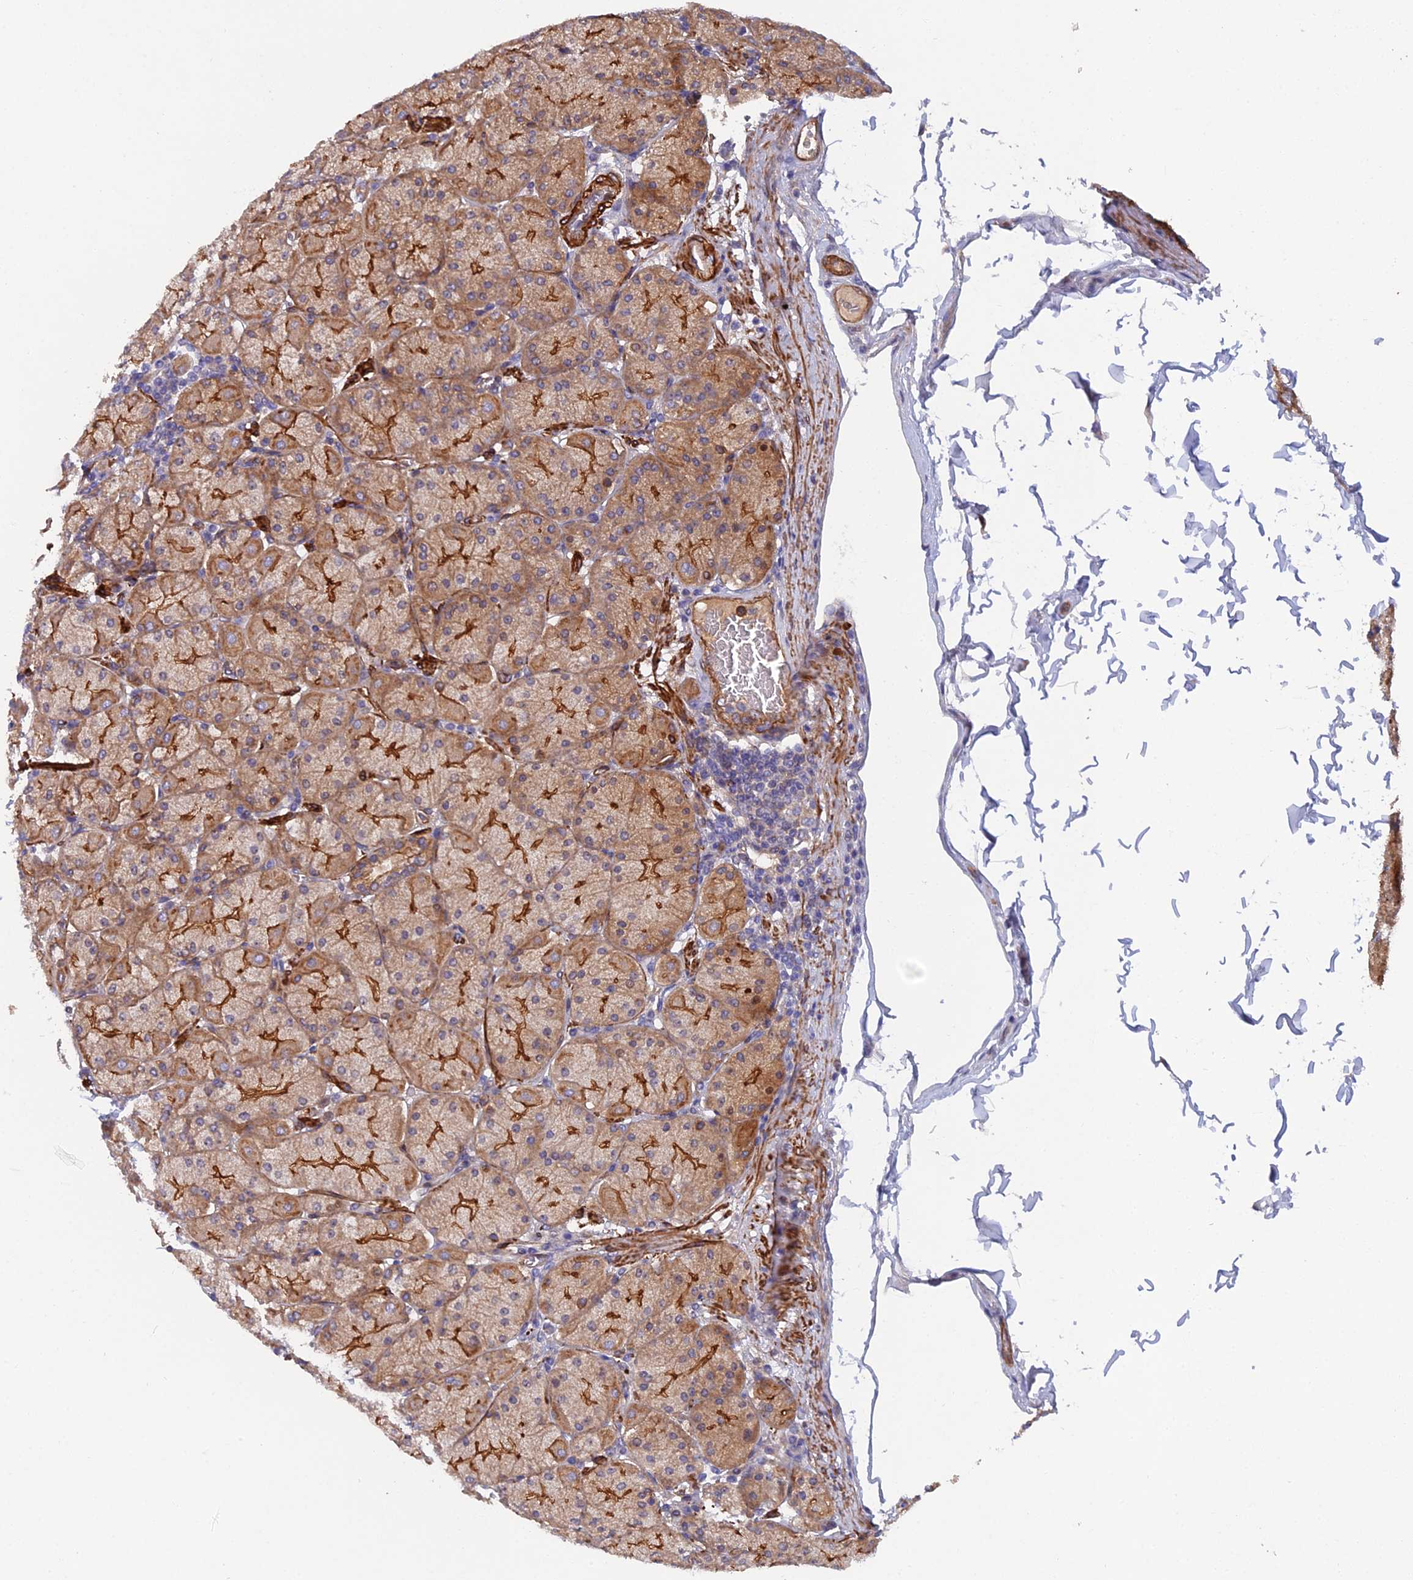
{"staining": {"intensity": "strong", "quantity": "25%-75%", "location": "cytoplasmic/membranous"}, "tissue": "stomach", "cell_type": "Glandular cells", "image_type": "normal", "snomed": [{"axis": "morphology", "description": "Normal tissue, NOS"}, {"axis": "topography", "description": "Stomach, upper"}], "caption": "Immunohistochemistry (IHC) (DAB (3,3'-diaminobenzidine)) staining of benign stomach demonstrates strong cytoplasmic/membranous protein expression in about 25%-75% of glandular cells.", "gene": "RALGAPA2", "patient": {"sex": "female", "age": 56}}